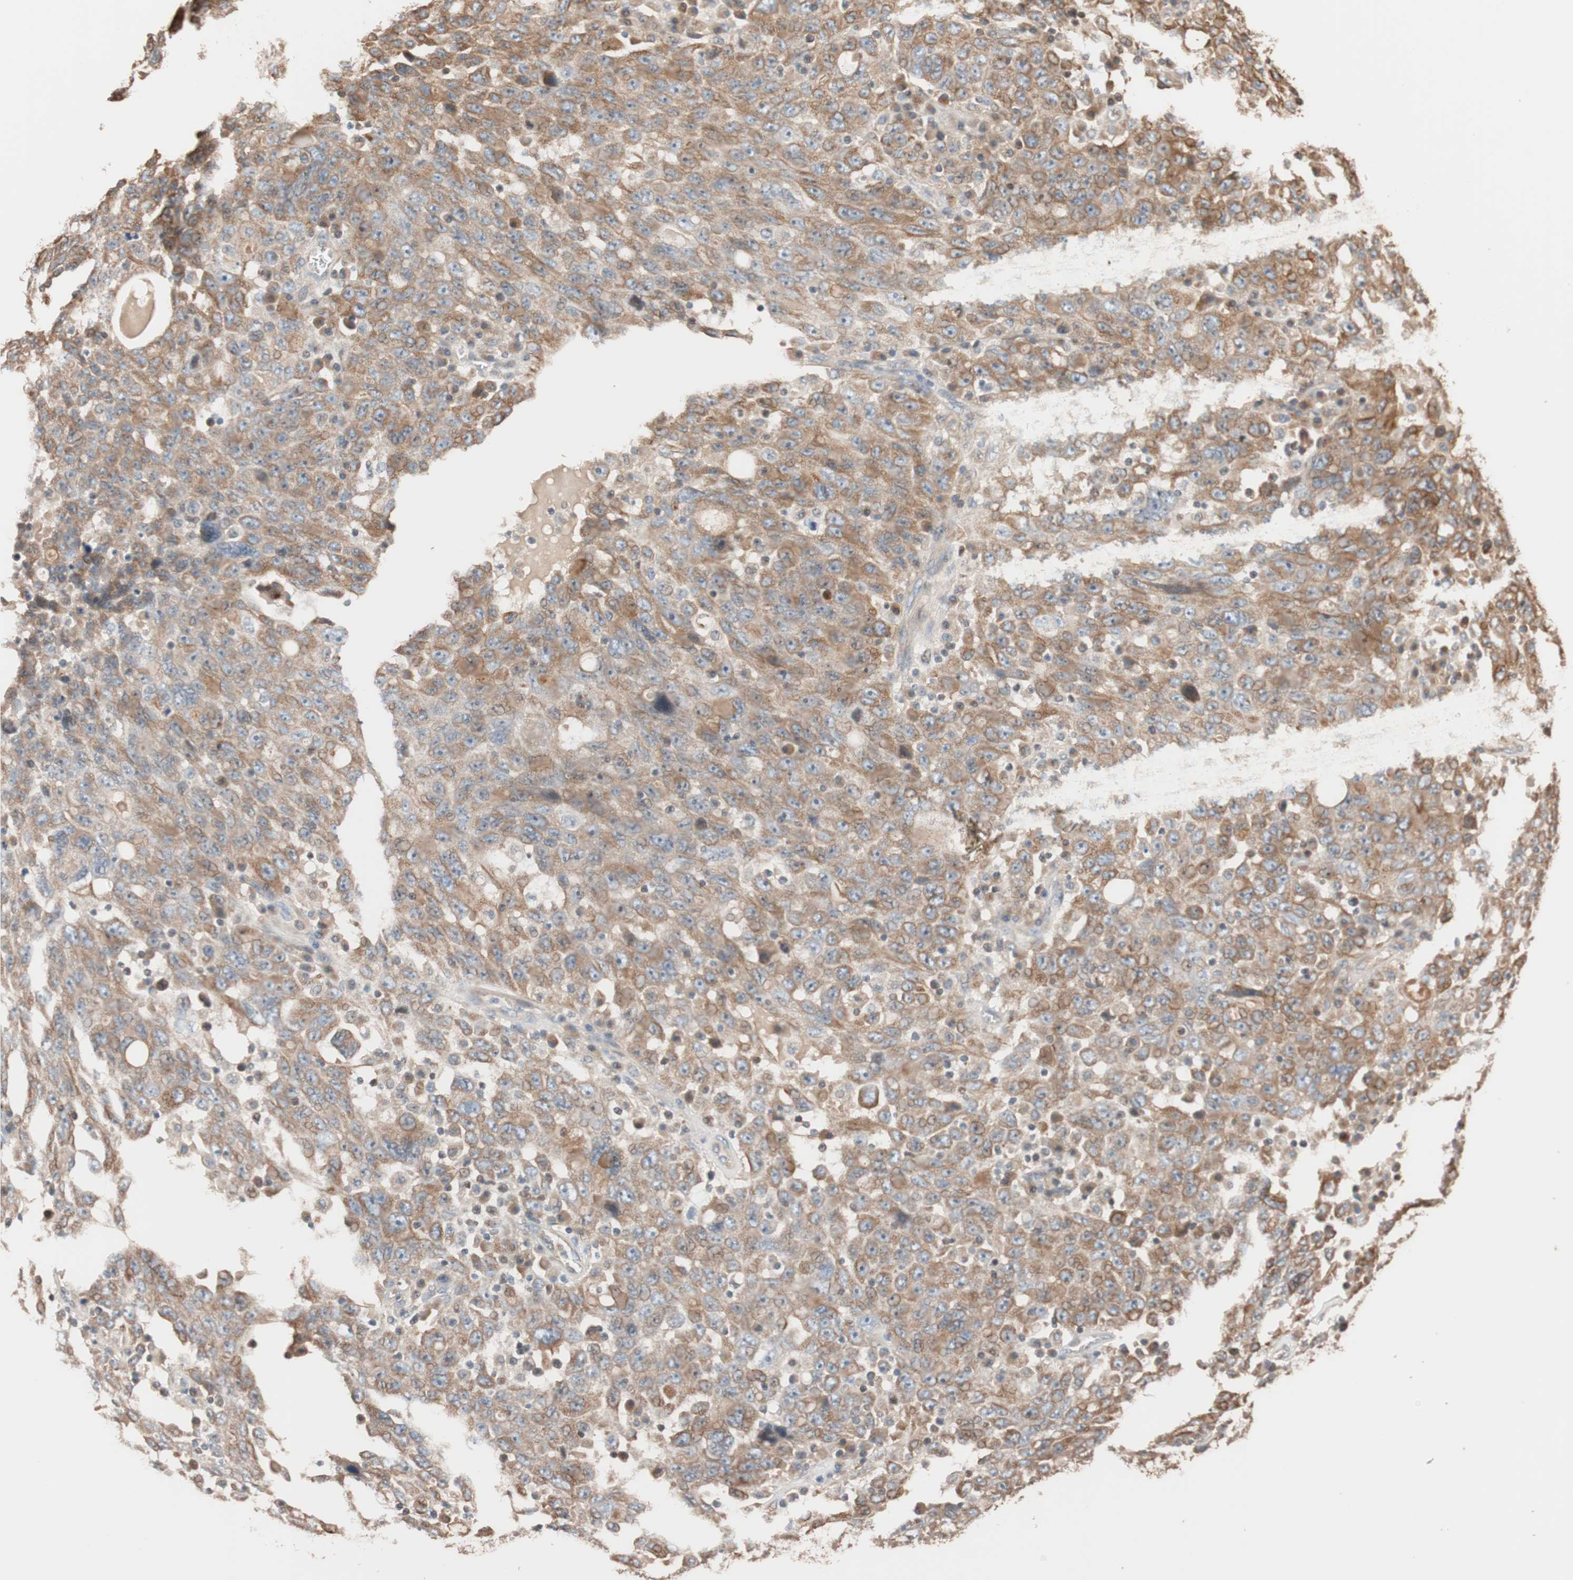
{"staining": {"intensity": "moderate", "quantity": ">75%", "location": "cytoplasmic/membranous"}, "tissue": "ovarian cancer", "cell_type": "Tumor cells", "image_type": "cancer", "snomed": [{"axis": "morphology", "description": "Carcinoma, endometroid"}, {"axis": "topography", "description": "Ovary"}], "caption": "A high-resolution image shows immunohistochemistry staining of ovarian cancer, which exhibits moderate cytoplasmic/membranous expression in approximately >75% of tumor cells.", "gene": "TUBB", "patient": {"sex": "female", "age": 62}}